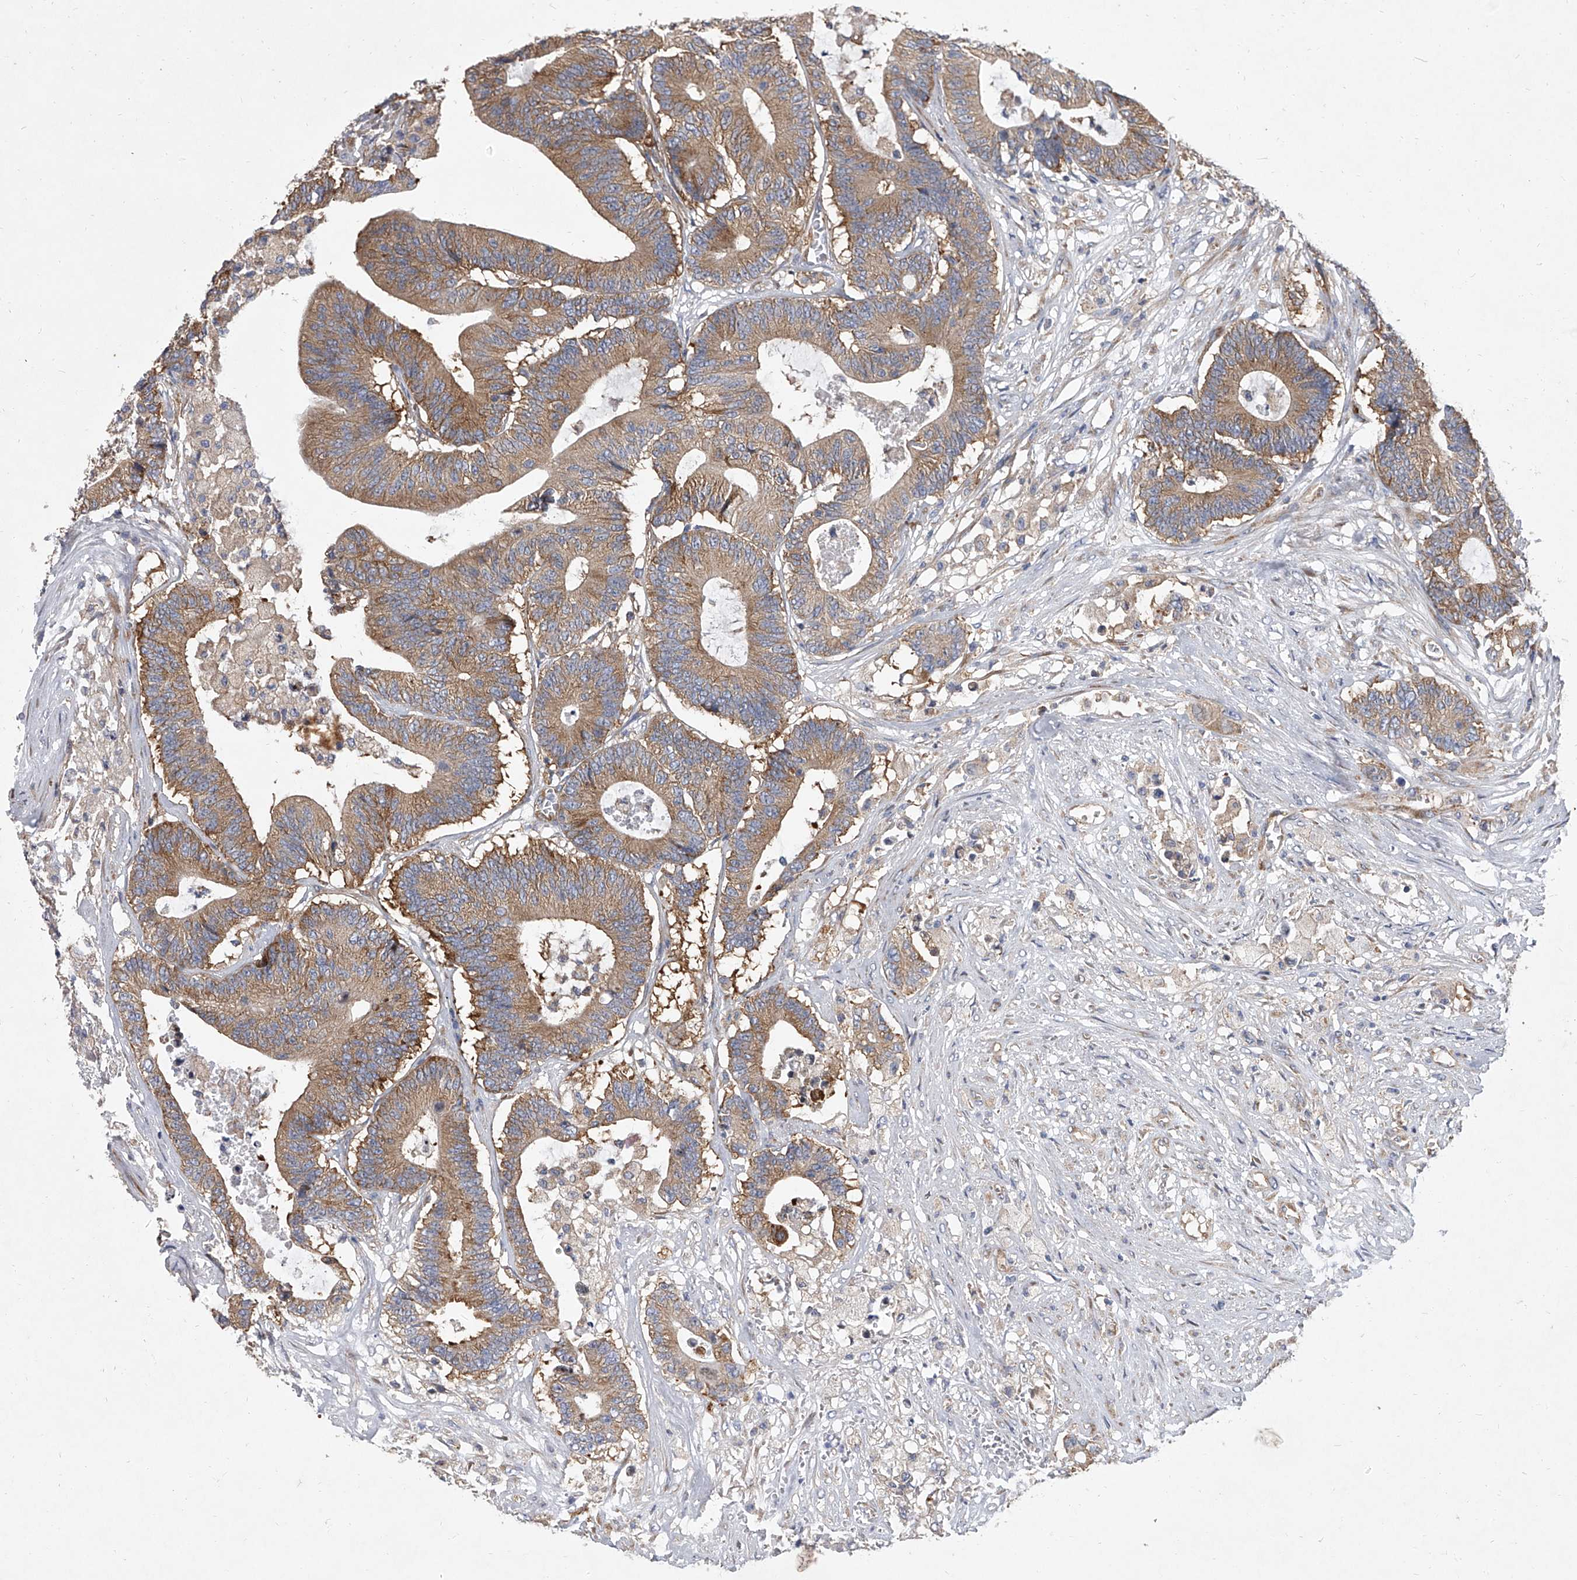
{"staining": {"intensity": "moderate", "quantity": ">75%", "location": "cytoplasmic/membranous"}, "tissue": "colorectal cancer", "cell_type": "Tumor cells", "image_type": "cancer", "snomed": [{"axis": "morphology", "description": "Adenocarcinoma, NOS"}, {"axis": "topography", "description": "Colon"}], "caption": "A high-resolution histopathology image shows IHC staining of colorectal cancer, which displays moderate cytoplasmic/membranous staining in about >75% of tumor cells. (DAB IHC with brightfield microscopy, high magnification).", "gene": "EIF2S2", "patient": {"sex": "female", "age": 84}}